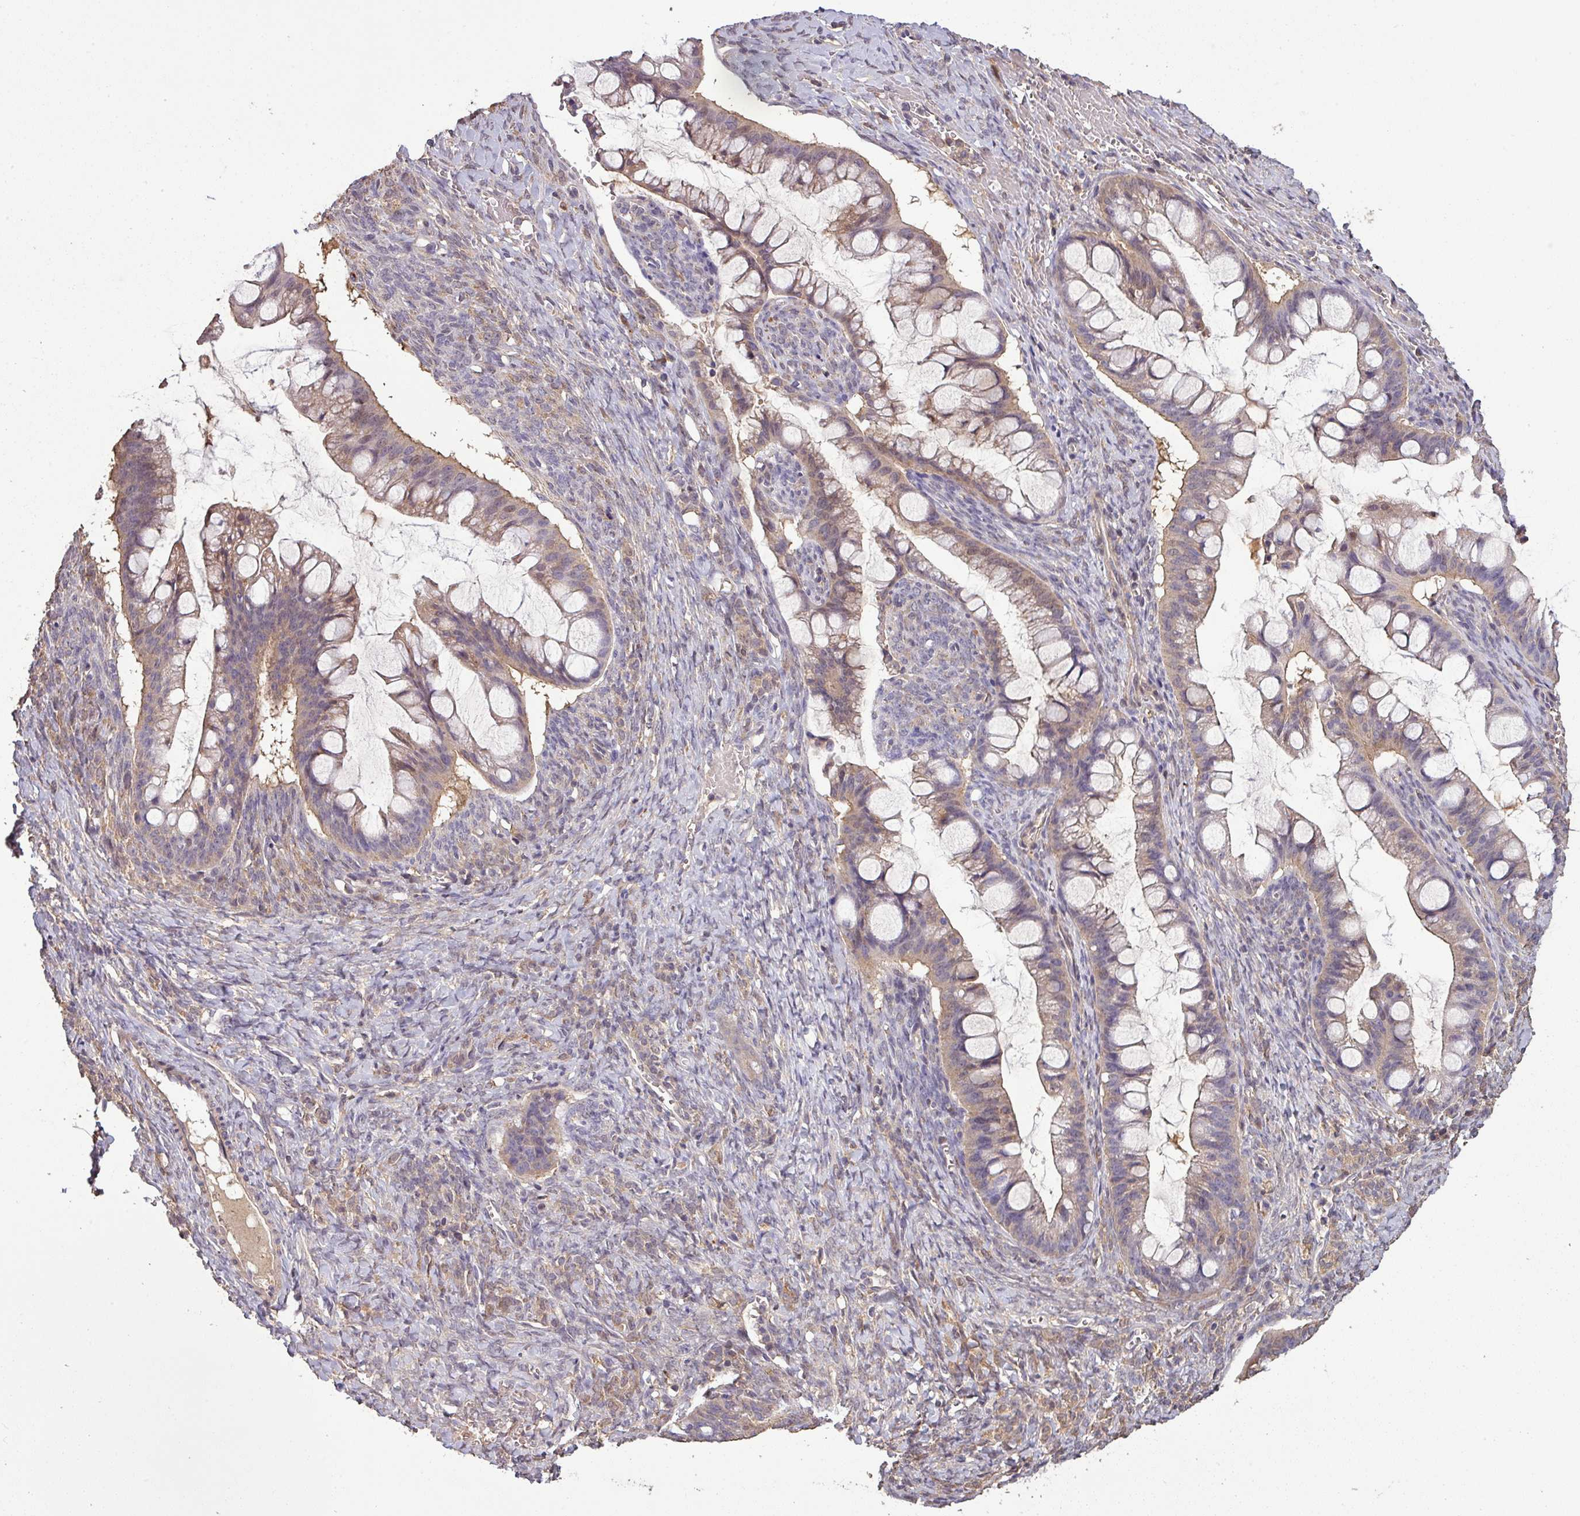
{"staining": {"intensity": "weak", "quantity": ">75%", "location": "cytoplasmic/membranous"}, "tissue": "ovarian cancer", "cell_type": "Tumor cells", "image_type": "cancer", "snomed": [{"axis": "morphology", "description": "Cystadenocarcinoma, mucinous, NOS"}, {"axis": "topography", "description": "Ovary"}], "caption": "A brown stain shows weak cytoplasmic/membranous expression of a protein in ovarian mucinous cystadenocarcinoma tumor cells.", "gene": "ISLR", "patient": {"sex": "female", "age": 73}}